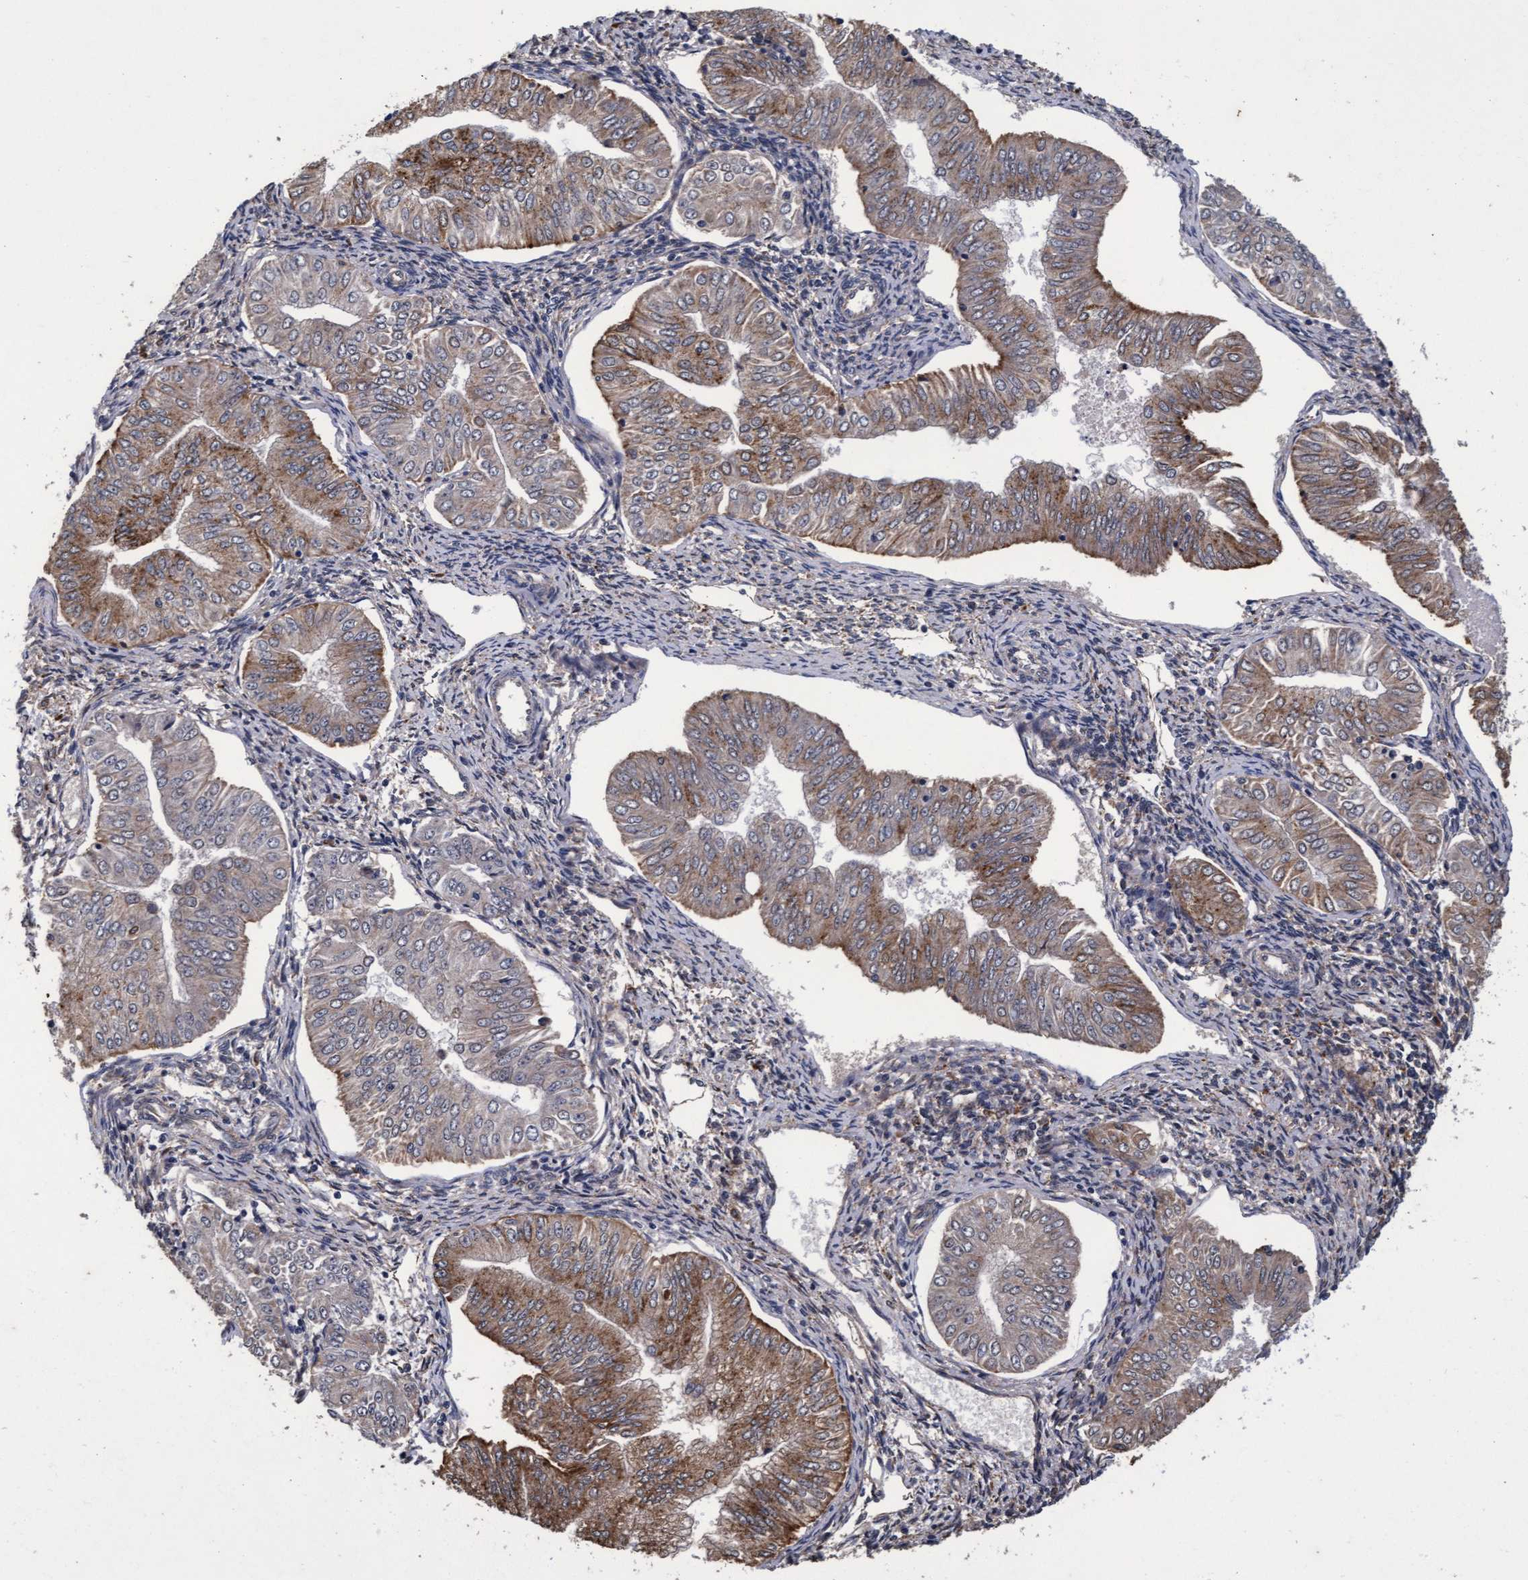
{"staining": {"intensity": "moderate", "quantity": "25%-75%", "location": "cytoplasmic/membranous"}, "tissue": "endometrial cancer", "cell_type": "Tumor cells", "image_type": "cancer", "snomed": [{"axis": "morphology", "description": "Normal tissue, NOS"}, {"axis": "morphology", "description": "Adenocarcinoma, NOS"}, {"axis": "topography", "description": "Endometrium"}], "caption": "Protein analysis of adenocarcinoma (endometrial) tissue demonstrates moderate cytoplasmic/membranous expression in approximately 25%-75% of tumor cells. Nuclei are stained in blue.", "gene": "CPQ", "patient": {"sex": "female", "age": 53}}